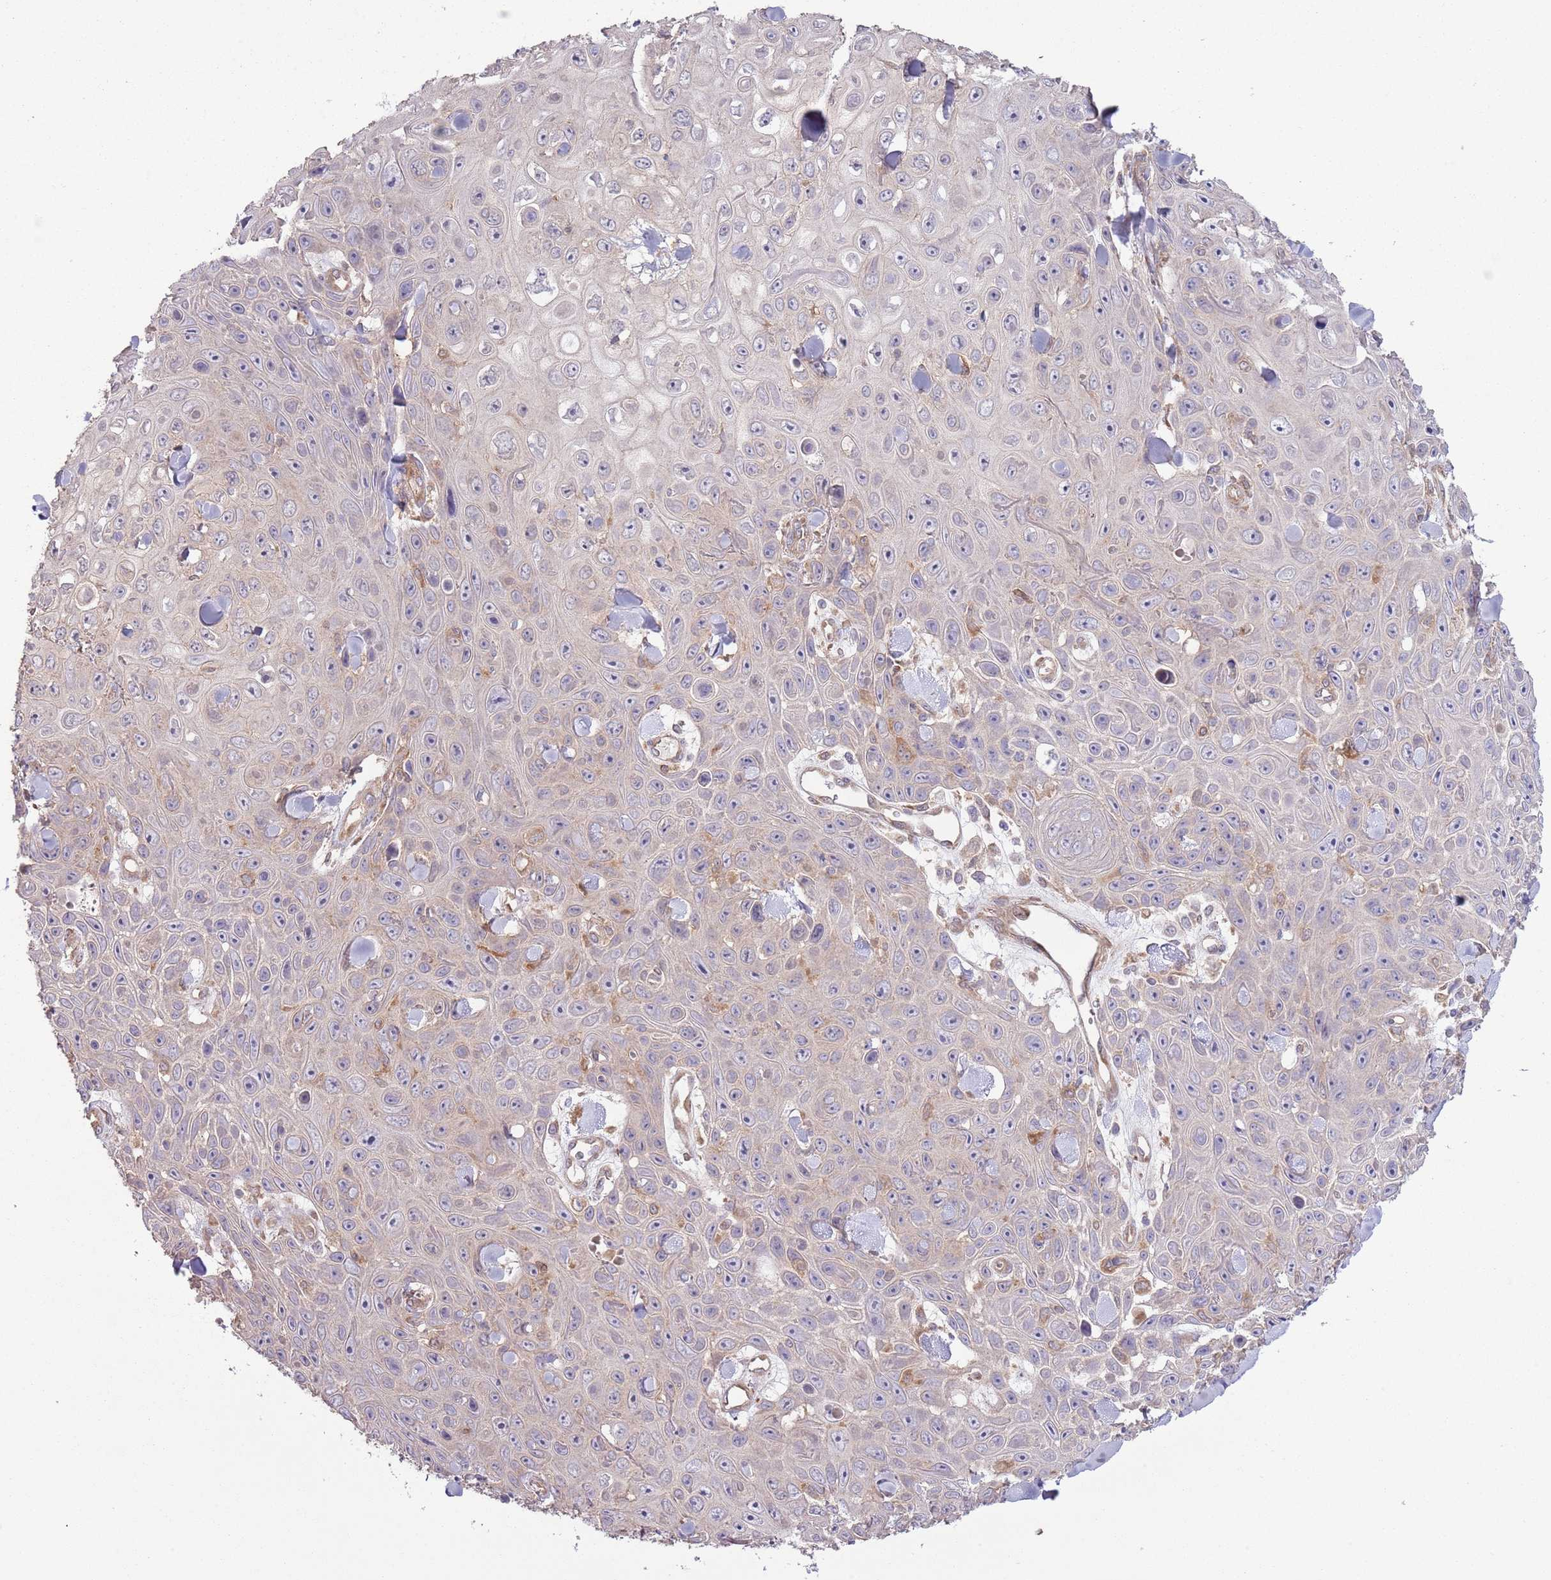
{"staining": {"intensity": "moderate", "quantity": "<25%", "location": "cytoplasmic/membranous"}, "tissue": "skin cancer", "cell_type": "Tumor cells", "image_type": "cancer", "snomed": [{"axis": "morphology", "description": "Squamous cell carcinoma, NOS"}, {"axis": "topography", "description": "Skin"}], "caption": "Skin cancer (squamous cell carcinoma) stained for a protein reveals moderate cytoplasmic/membranous positivity in tumor cells. (DAB (3,3'-diaminobenzidine) IHC with brightfield microscopy, high magnification).", "gene": "LPIN2", "patient": {"sex": "male", "age": 82}}